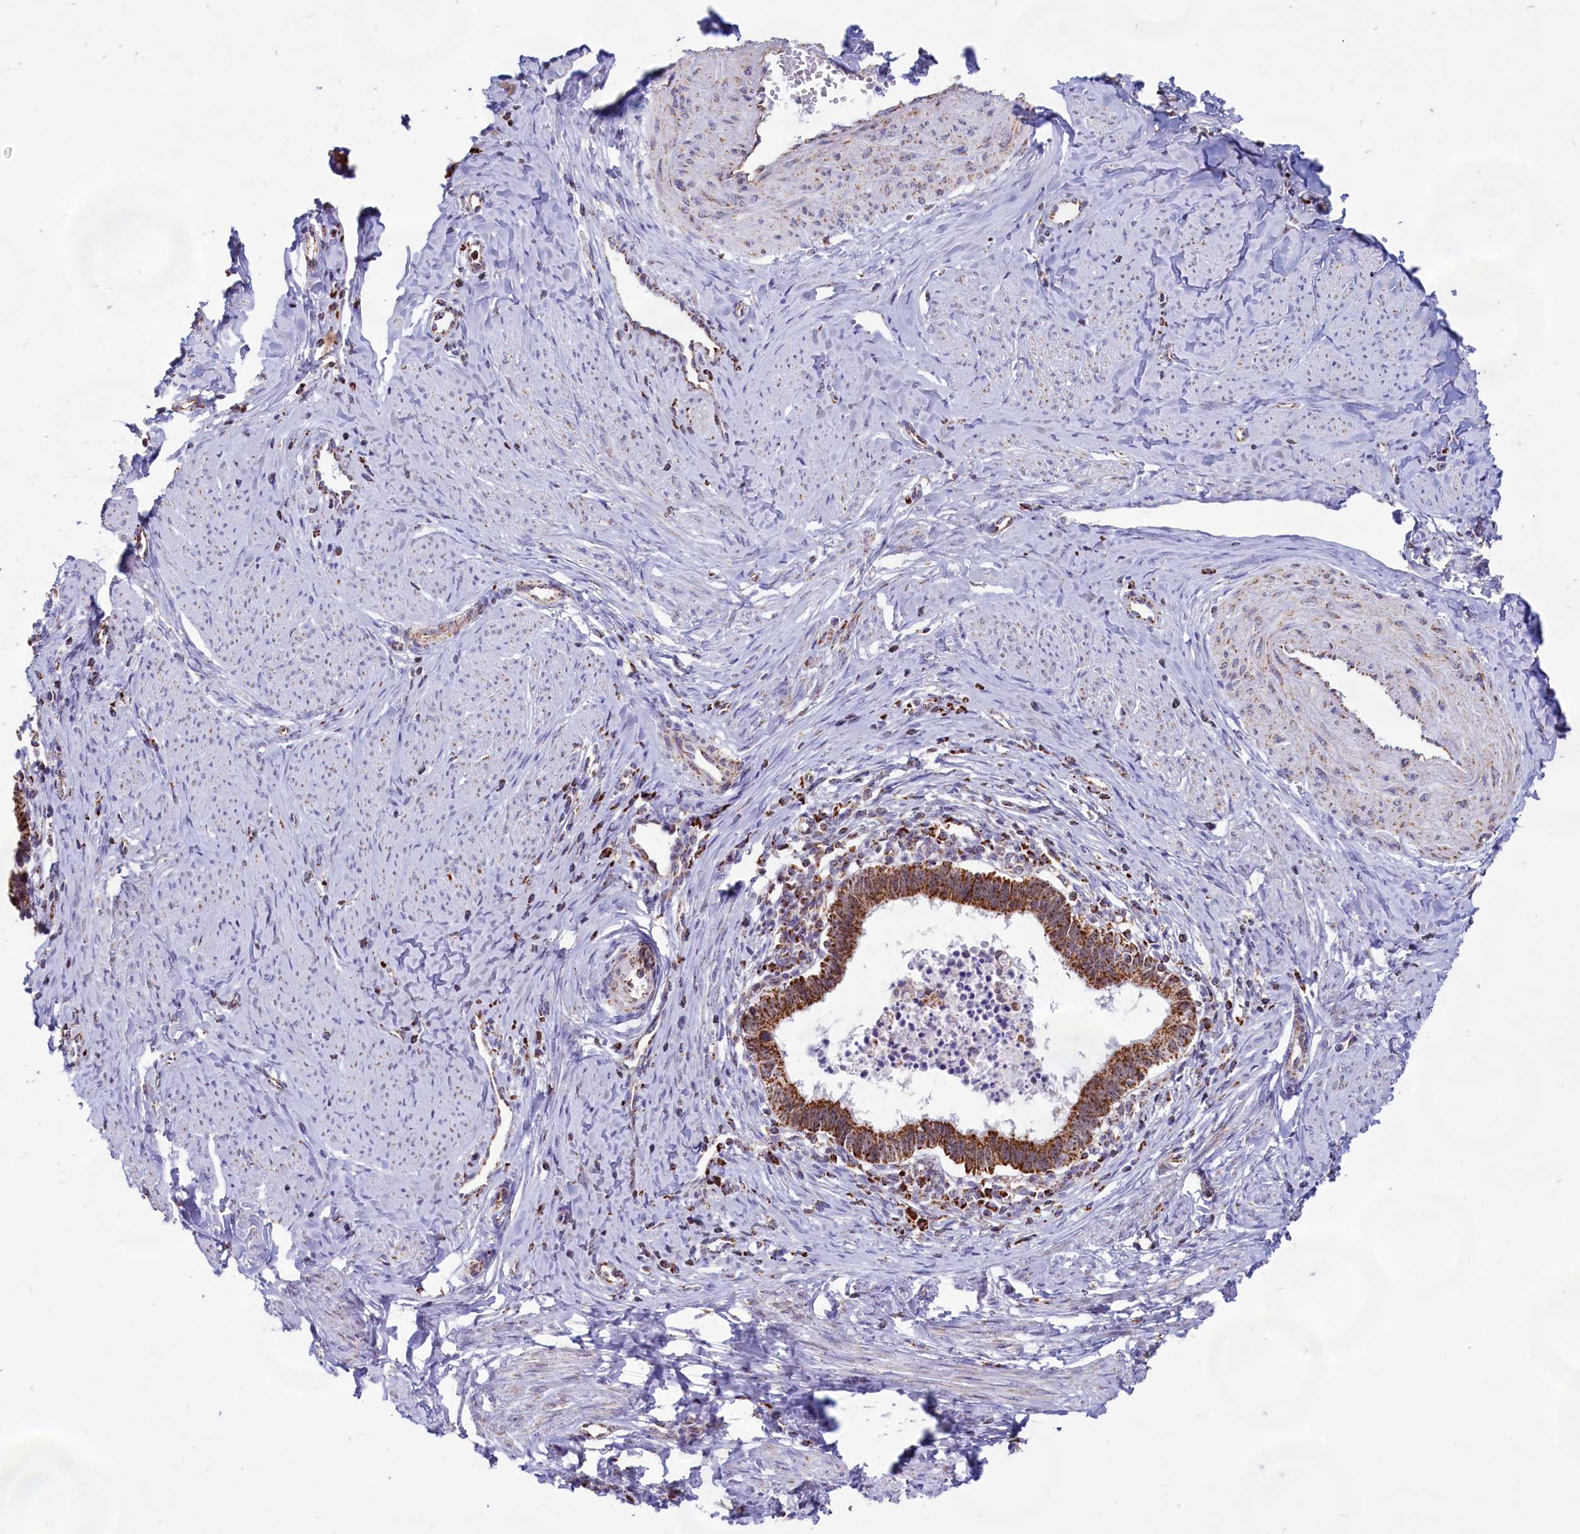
{"staining": {"intensity": "strong", "quantity": ">75%", "location": "cytoplasmic/membranous"}, "tissue": "cervical cancer", "cell_type": "Tumor cells", "image_type": "cancer", "snomed": [{"axis": "morphology", "description": "Adenocarcinoma, NOS"}, {"axis": "topography", "description": "Cervix"}], "caption": "The immunohistochemical stain highlights strong cytoplasmic/membranous expression in tumor cells of adenocarcinoma (cervical) tissue.", "gene": "C1D", "patient": {"sex": "female", "age": 36}}